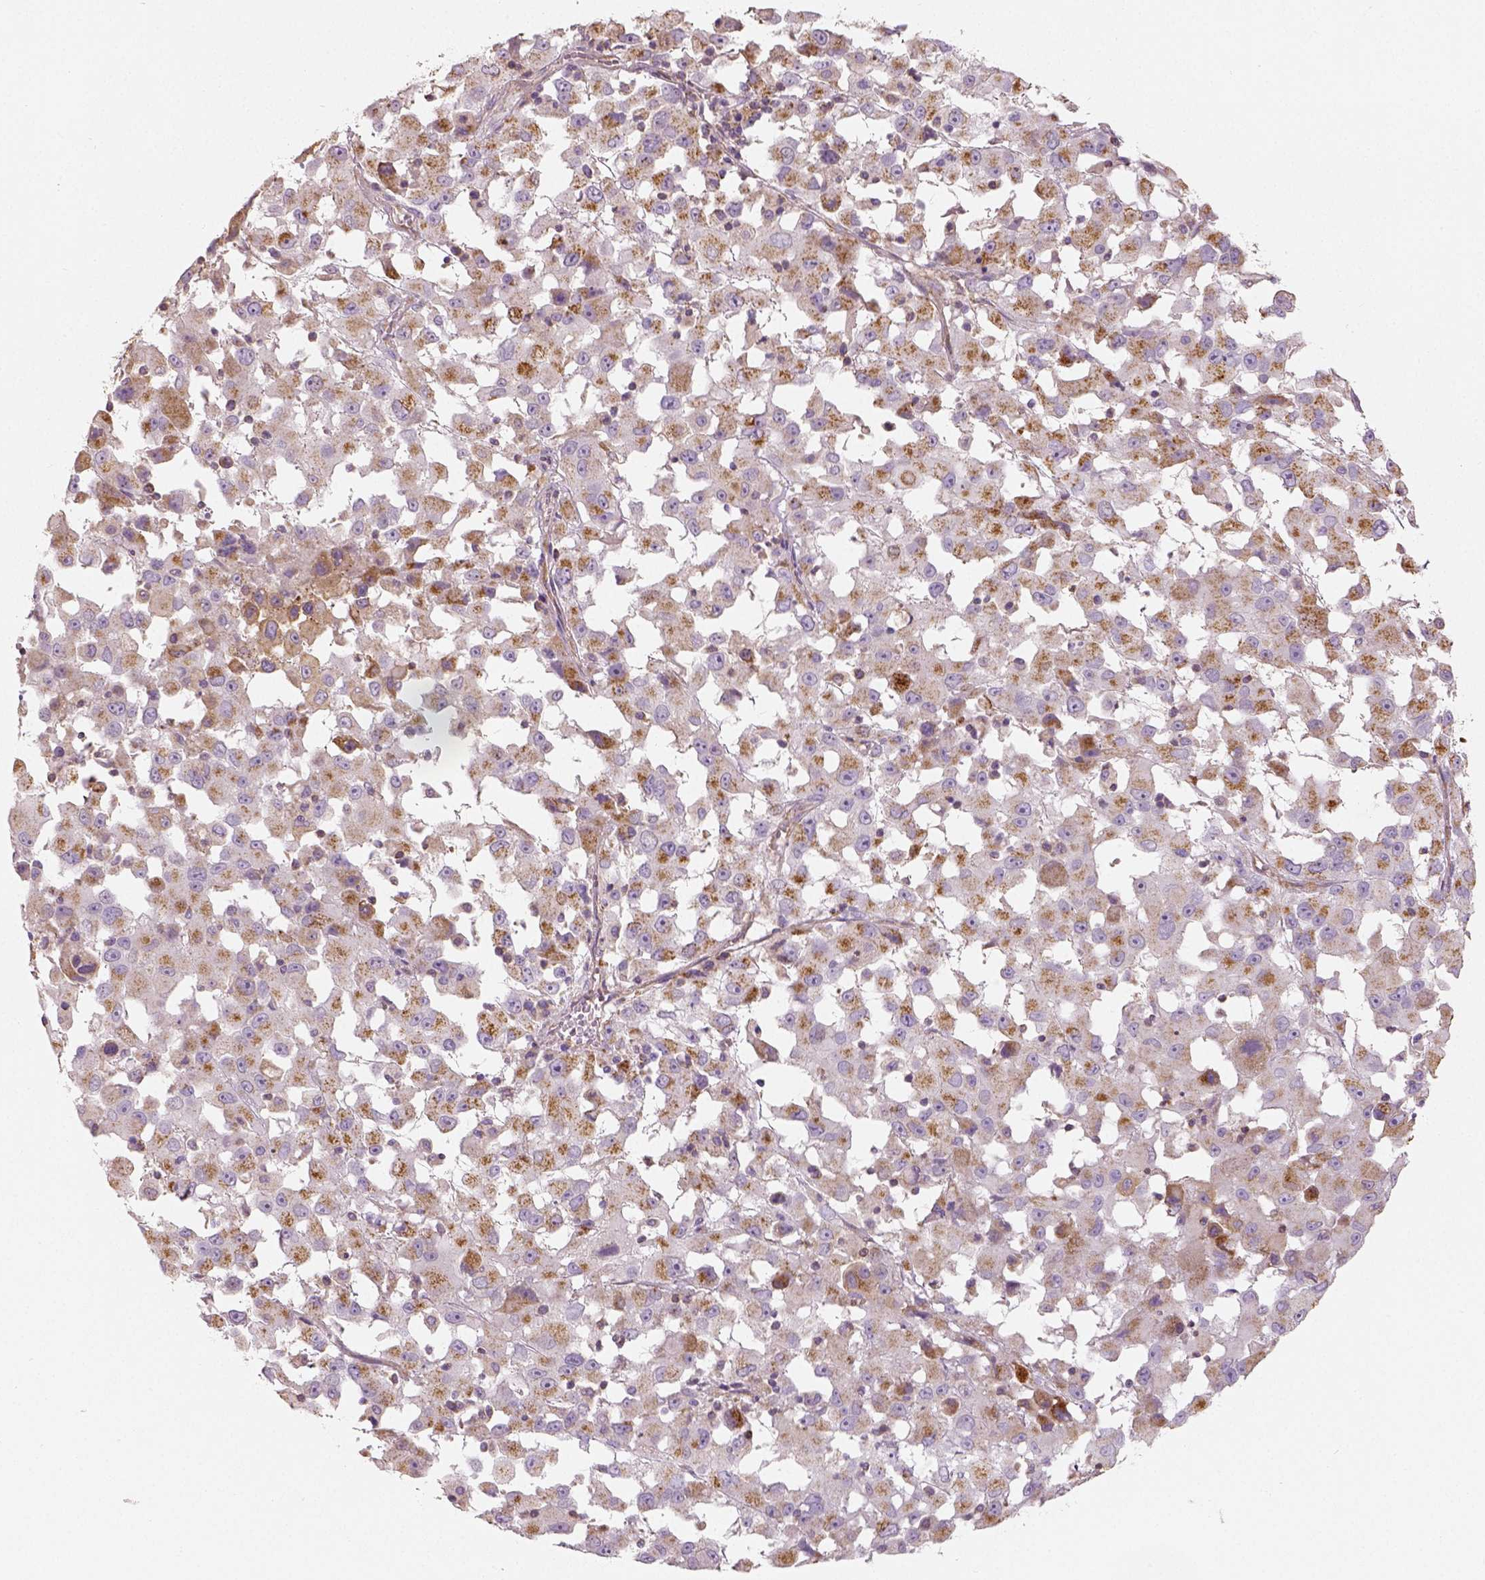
{"staining": {"intensity": "moderate", "quantity": ">75%", "location": "cytoplasmic/membranous"}, "tissue": "melanoma", "cell_type": "Tumor cells", "image_type": "cancer", "snomed": [{"axis": "morphology", "description": "Malignant melanoma, Metastatic site"}, {"axis": "topography", "description": "Soft tissue"}], "caption": "High-magnification brightfield microscopy of melanoma stained with DAB (3,3'-diaminobenzidine) (brown) and counterstained with hematoxylin (blue). tumor cells exhibit moderate cytoplasmic/membranous expression is present in about>75% of cells.", "gene": "PGAM5", "patient": {"sex": "male", "age": 50}}